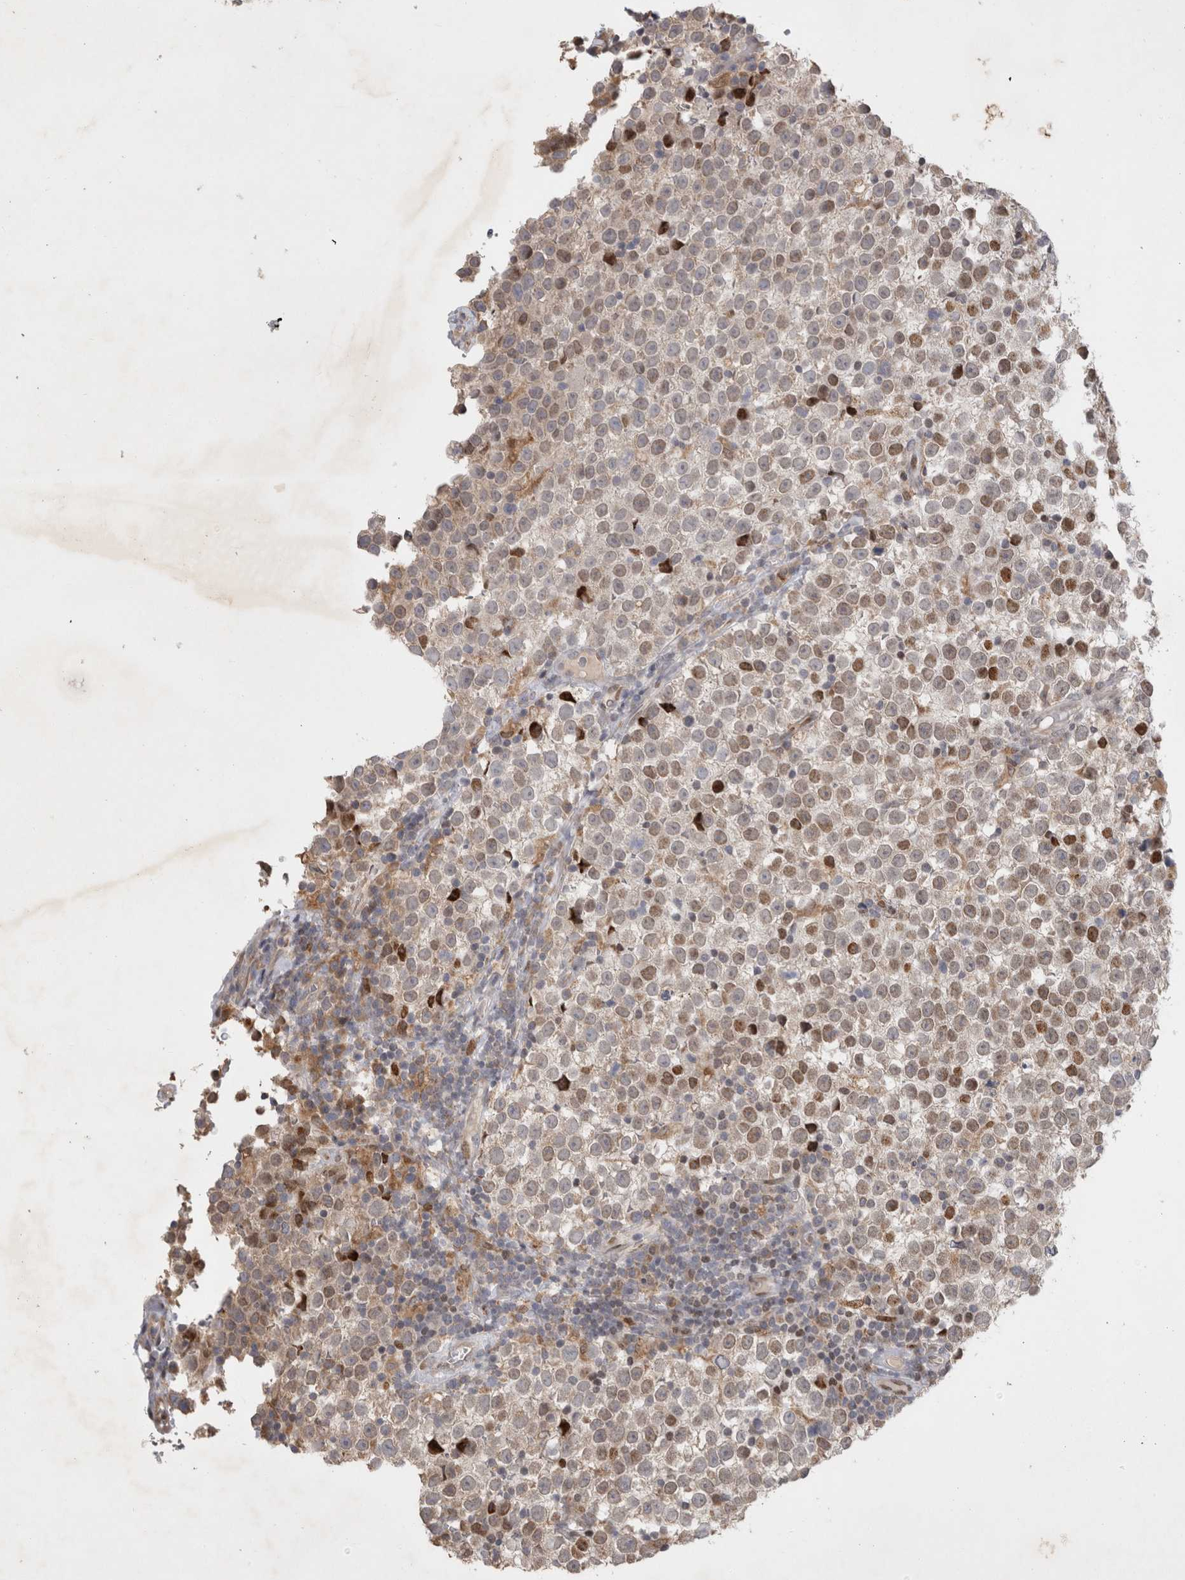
{"staining": {"intensity": "moderate", "quantity": "<25%", "location": "nuclear"}, "tissue": "testis cancer", "cell_type": "Tumor cells", "image_type": "cancer", "snomed": [{"axis": "morphology", "description": "Normal tissue, NOS"}, {"axis": "morphology", "description": "Seminoma, NOS"}, {"axis": "topography", "description": "Testis"}], "caption": "Seminoma (testis) stained with a brown dye displays moderate nuclear positive expression in about <25% of tumor cells.", "gene": "C8orf58", "patient": {"sex": "male", "age": 43}}